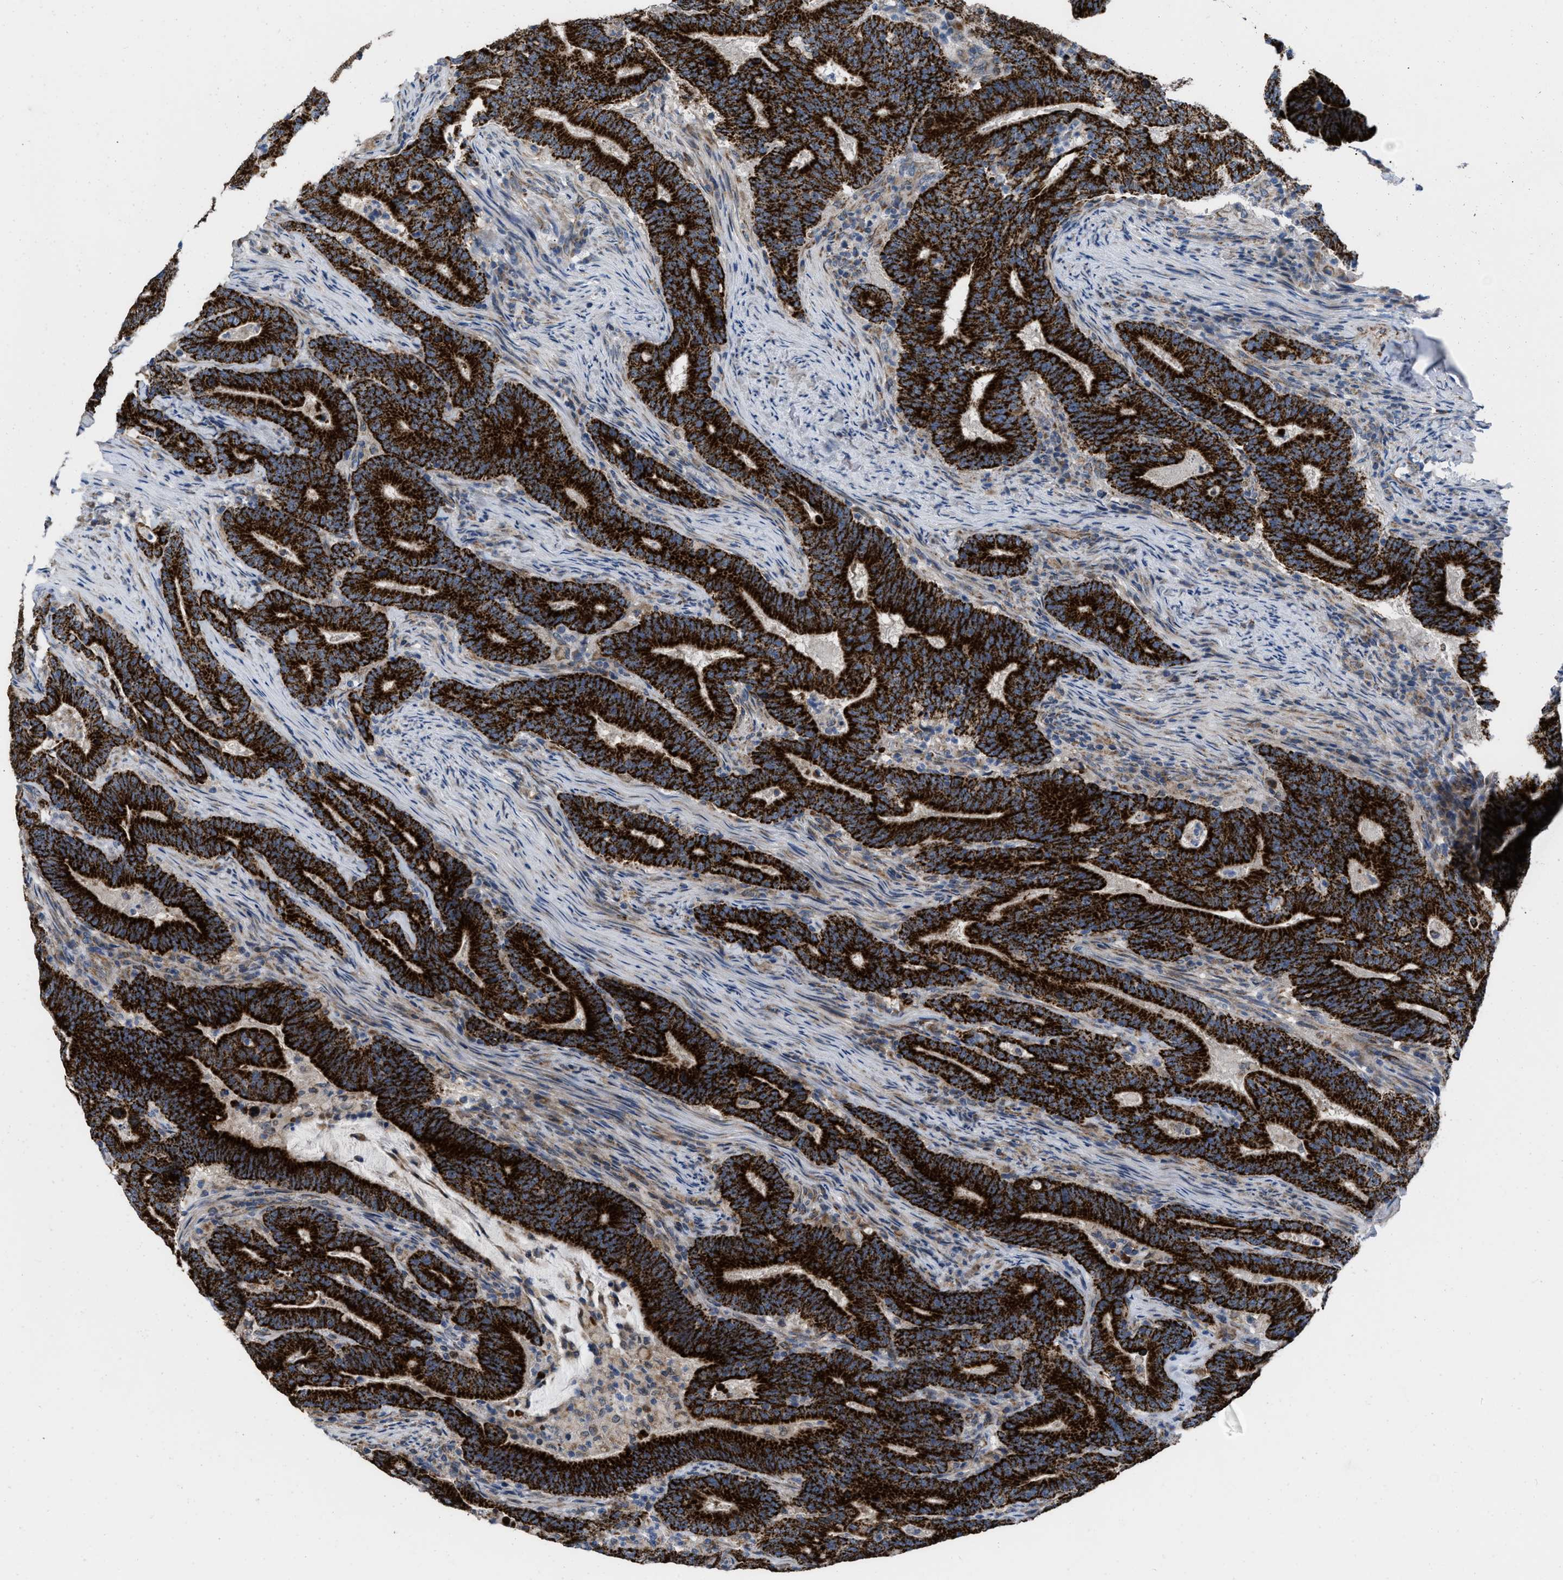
{"staining": {"intensity": "strong", "quantity": ">75%", "location": "cytoplasmic/membranous"}, "tissue": "colorectal cancer", "cell_type": "Tumor cells", "image_type": "cancer", "snomed": [{"axis": "morphology", "description": "Adenocarcinoma, NOS"}, {"axis": "topography", "description": "Colon"}], "caption": "An immunohistochemistry (IHC) micrograph of neoplastic tissue is shown. Protein staining in brown highlights strong cytoplasmic/membranous positivity in colorectal cancer (adenocarcinoma) within tumor cells.", "gene": "AKAP1", "patient": {"sex": "female", "age": 66}}